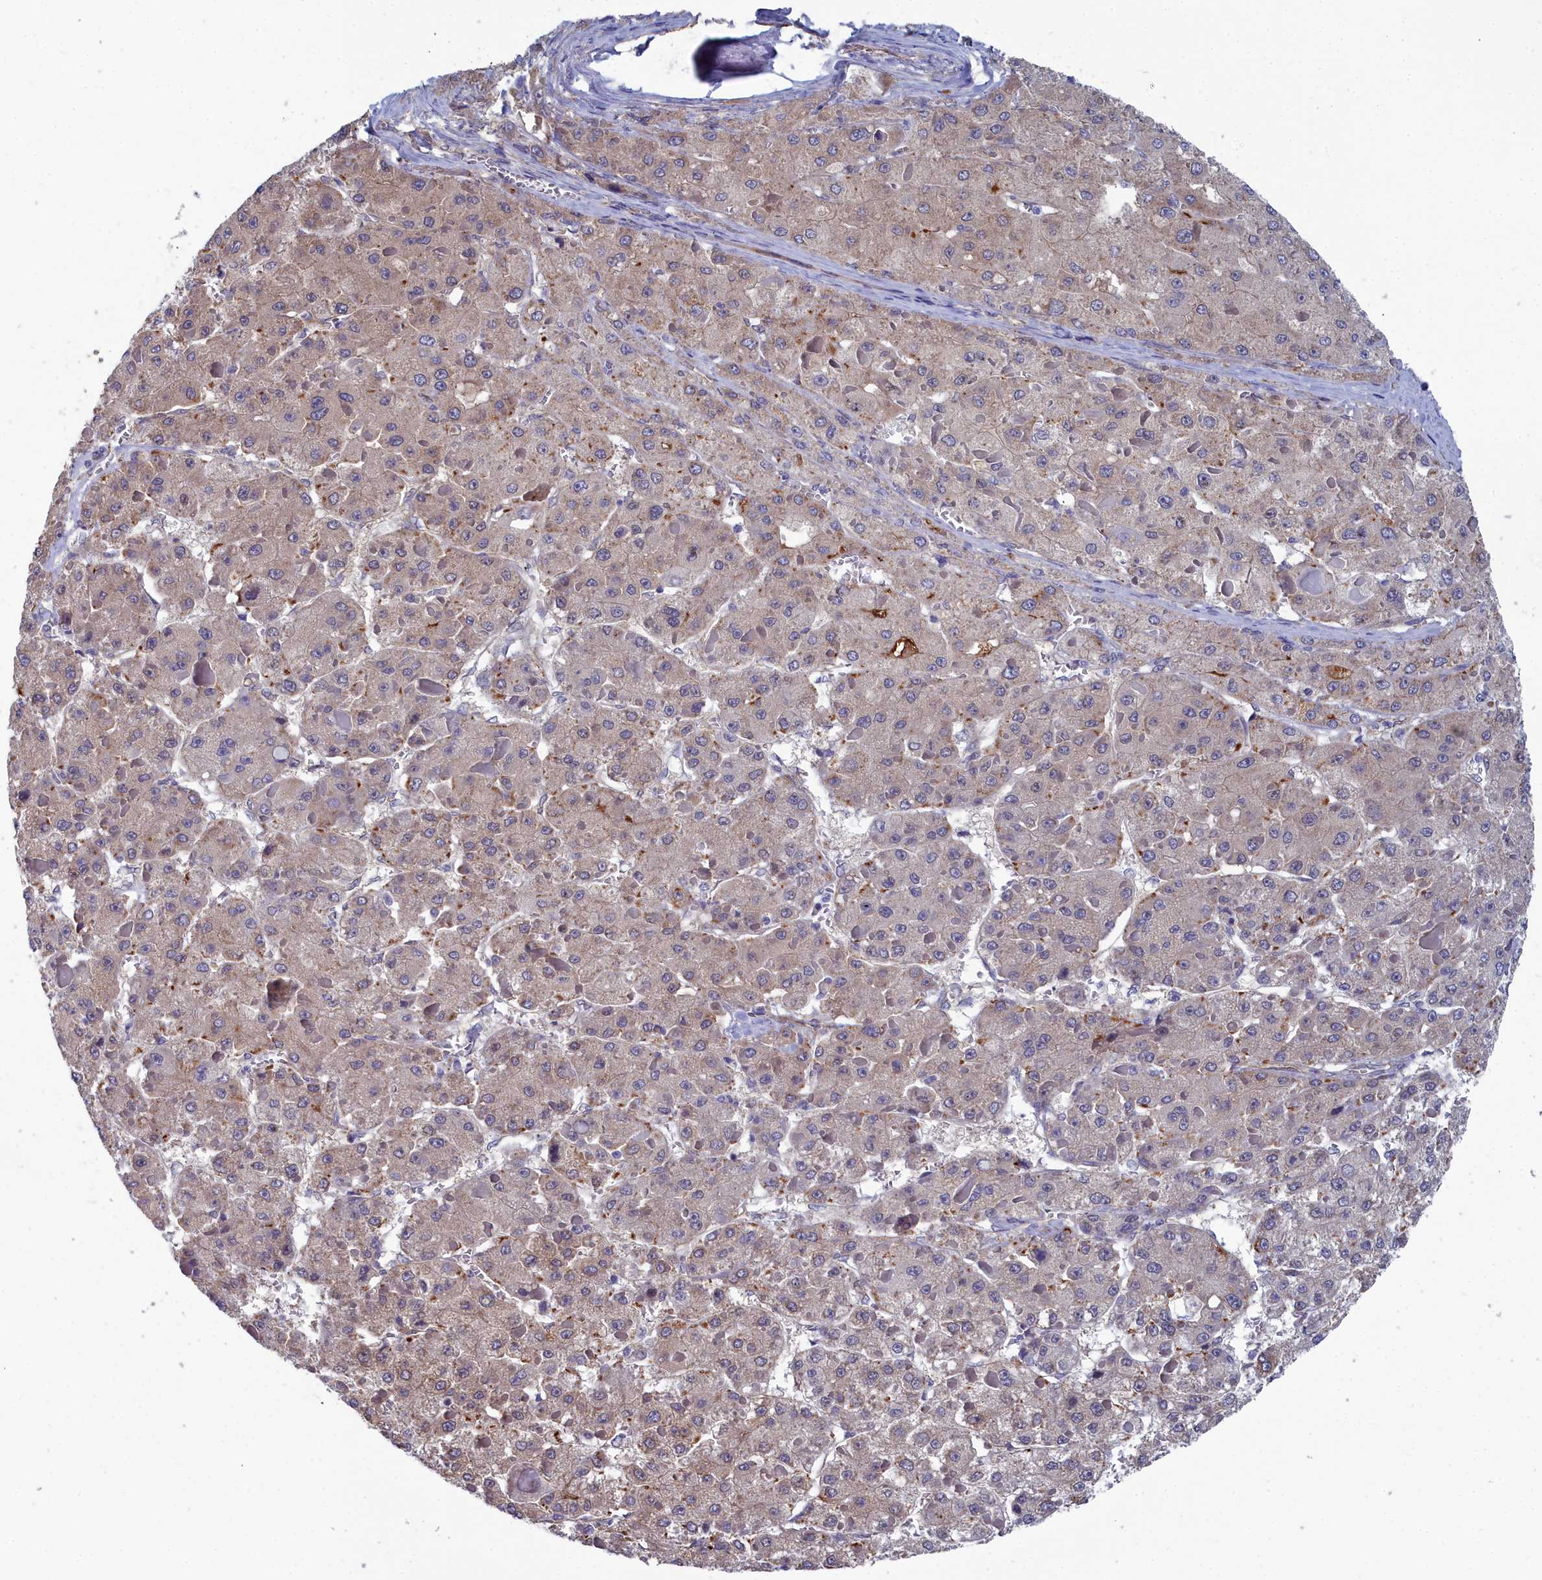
{"staining": {"intensity": "weak", "quantity": "25%-75%", "location": "cytoplasmic/membranous"}, "tissue": "liver cancer", "cell_type": "Tumor cells", "image_type": "cancer", "snomed": [{"axis": "morphology", "description": "Carcinoma, Hepatocellular, NOS"}, {"axis": "topography", "description": "Liver"}], "caption": "A high-resolution micrograph shows immunohistochemistry staining of hepatocellular carcinoma (liver), which exhibits weak cytoplasmic/membranous expression in about 25%-75% of tumor cells. (brown staining indicates protein expression, while blue staining denotes nuclei).", "gene": "RDX", "patient": {"sex": "female", "age": 73}}